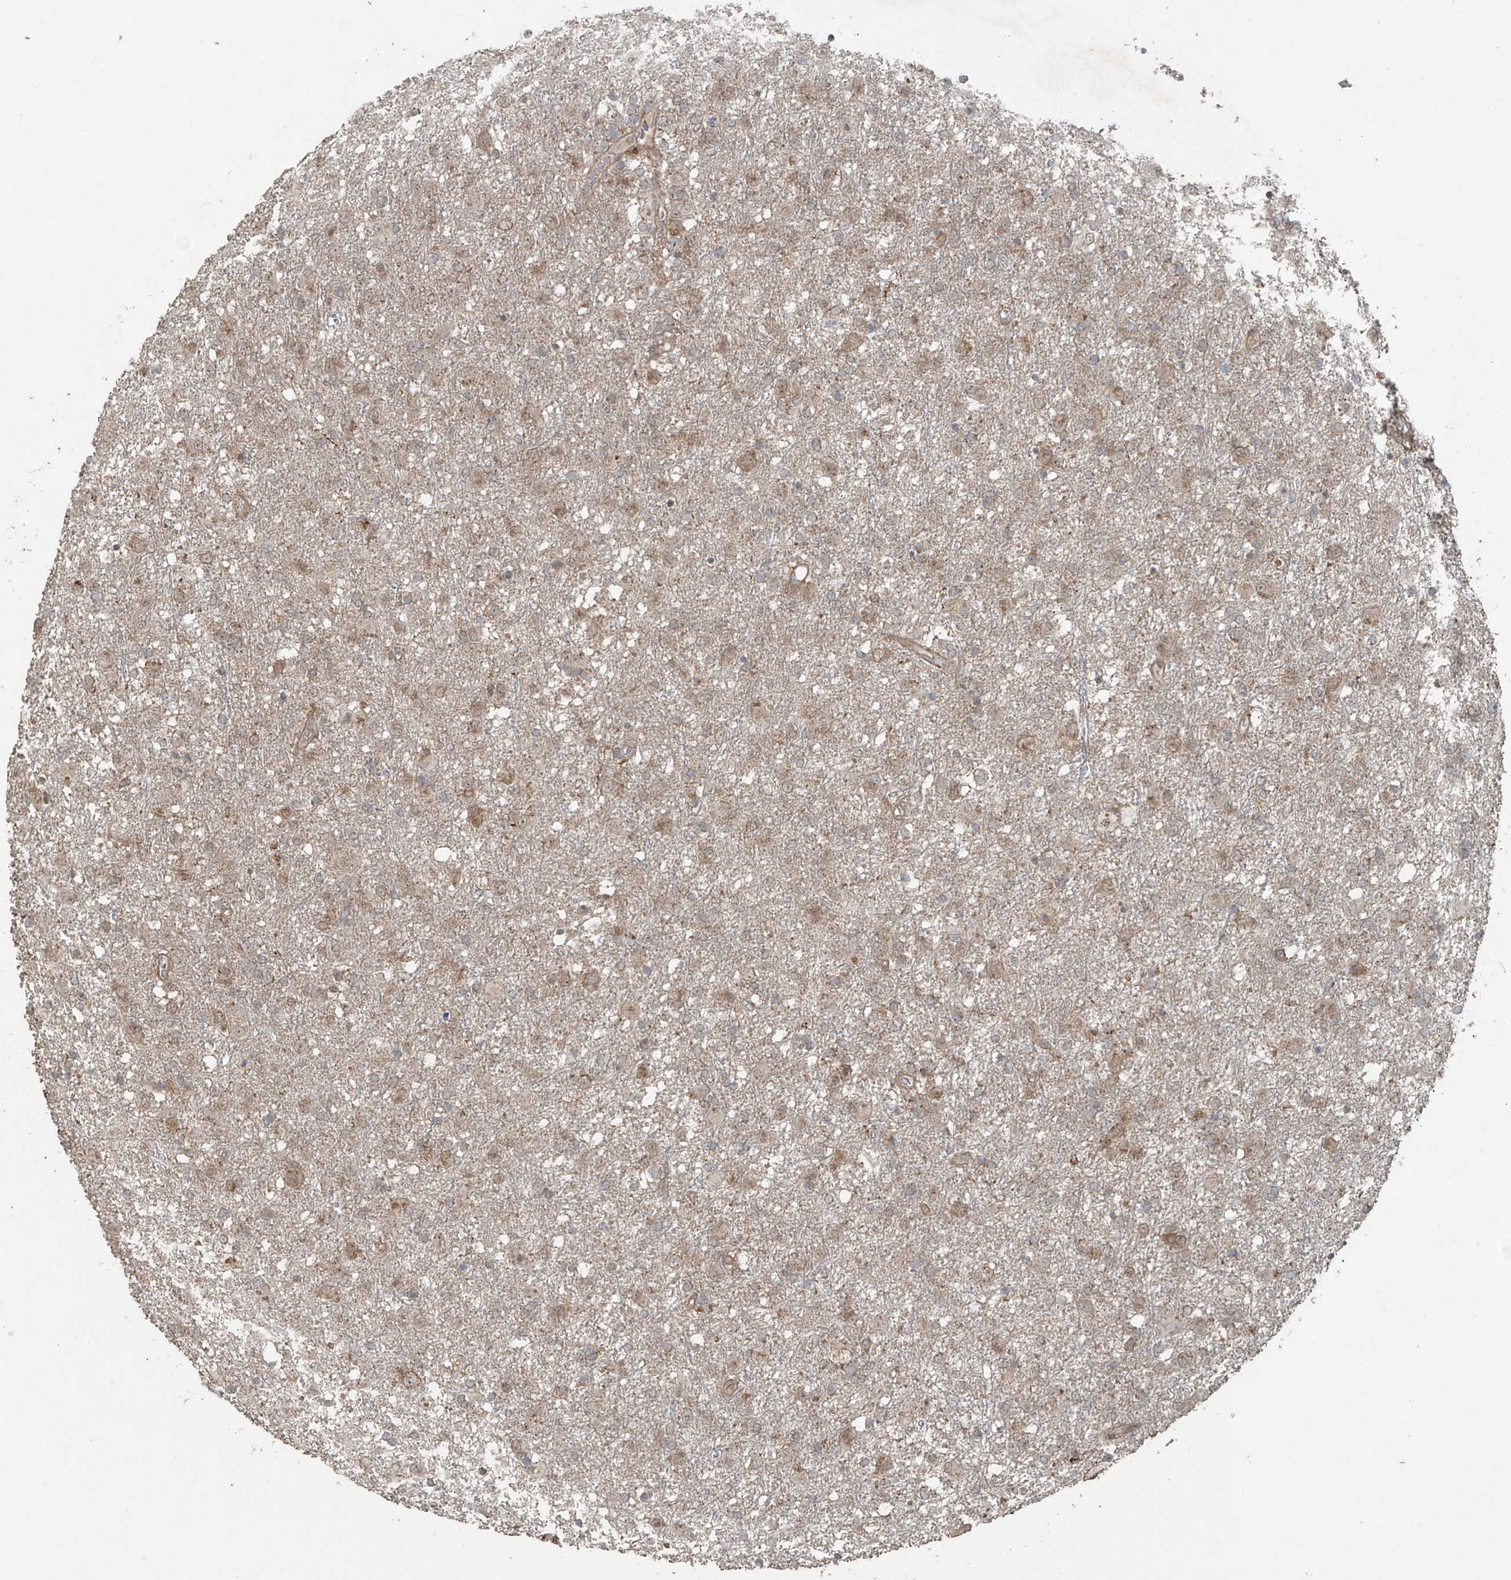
{"staining": {"intensity": "weak", "quantity": "25%-75%", "location": "cytoplasmic/membranous"}, "tissue": "glioma", "cell_type": "Tumor cells", "image_type": "cancer", "snomed": [{"axis": "morphology", "description": "Glioma, malignant, Low grade"}, {"axis": "topography", "description": "Brain"}], "caption": "Brown immunohistochemical staining in glioma exhibits weak cytoplasmic/membranous staining in about 25%-75% of tumor cells.", "gene": "PGPEP1", "patient": {"sex": "male", "age": 65}}